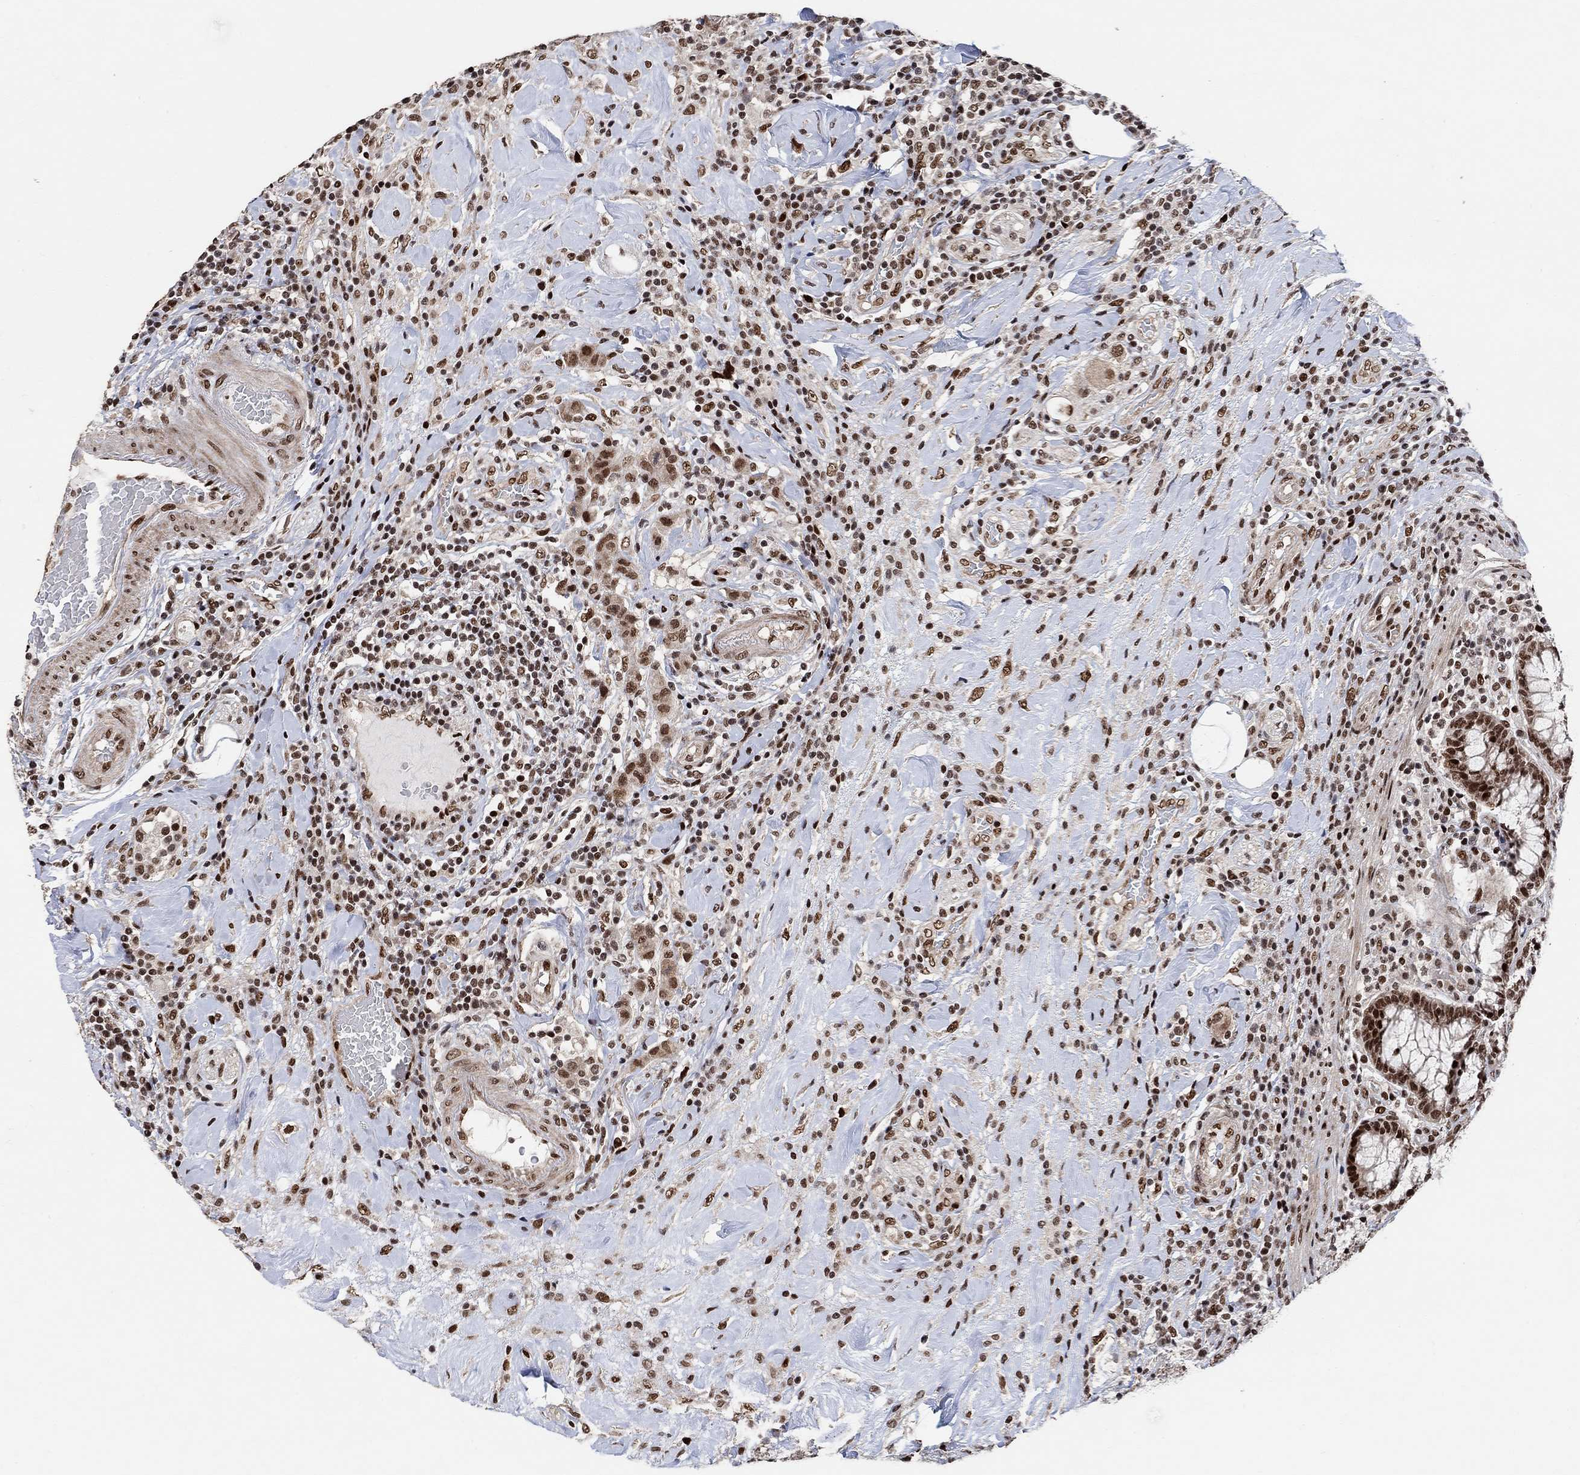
{"staining": {"intensity": "strong", "quantity": ">75%", "location": "nuclear"}, "tissue": "colorectal cancer", "cell_type": "Tumor cells", "image_type": "cancer", "snomed": [{"axis": "morphology", "description": "Adenocarcinoma, NOS"}, {"axis": "topography", "description": "Colon"}], "caption": "A high amount of strong nuclear positivity is seen in approximately >75% of tumor cells in colorectal adenocarcinoma tissue. (DAB (3,3'-diaminobenzidine) = brown stain, brightfield microscopy at high magnification).", "gene": "E4F1", "patient": {"sex": "female", "age": 69}}